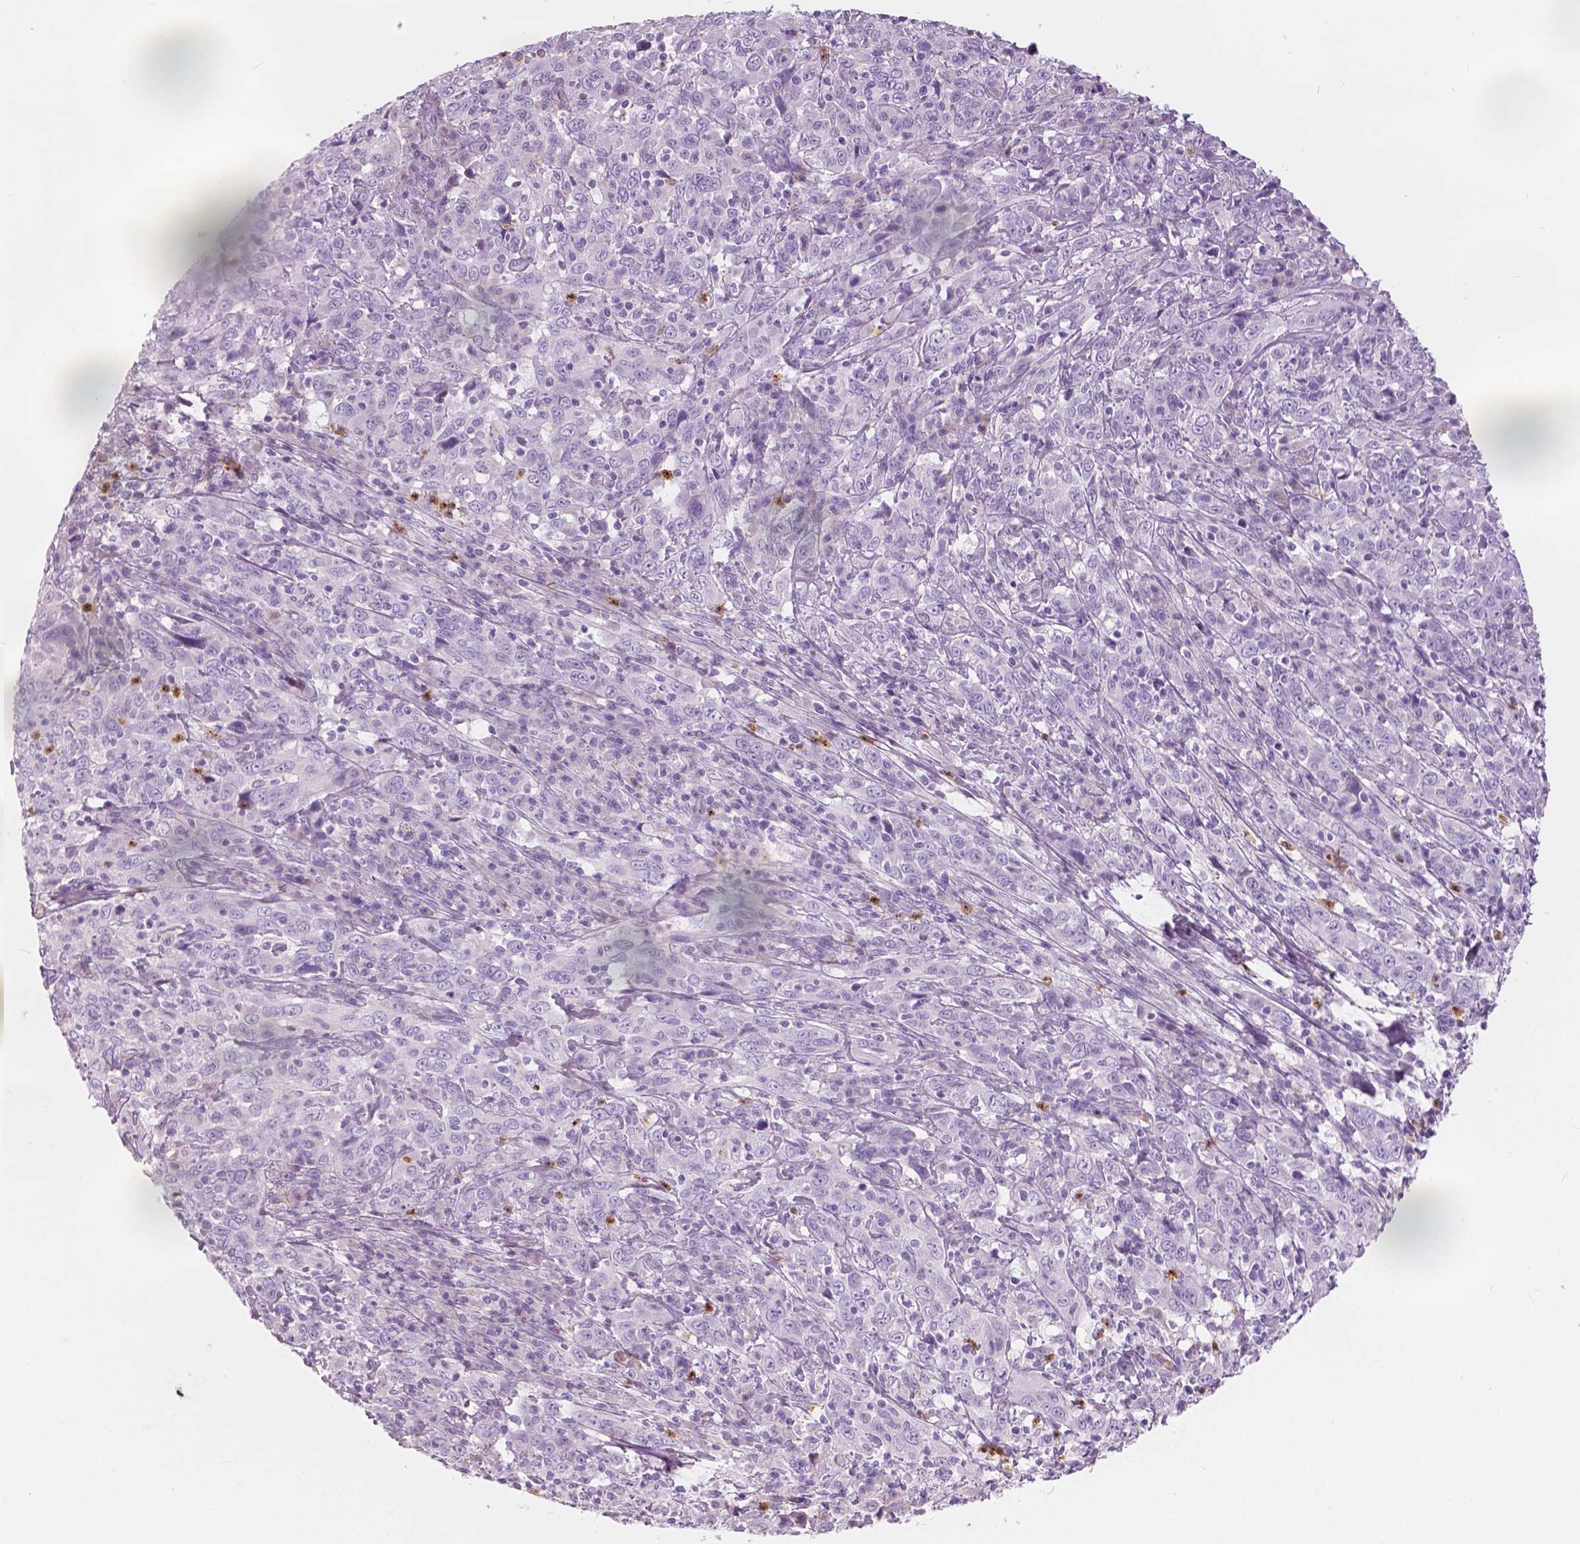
{"staining": {"intensity": "negative", "quantity": "none", "location": "none"}, "tissue": "cervical cancer", "cell_type": "Tumor cells", "image_type": "cancer", "snomed": [{"axis": "morphology", "description": "Squamous cell carcinoma, NOS"}, {"axis": "topography", "description": "Cervix"}], "caption": "Tumor cells show no significant positivity in cervical cancer.", "gene": "CXCR2", "patient": {"sex": "female", "age": 46}}